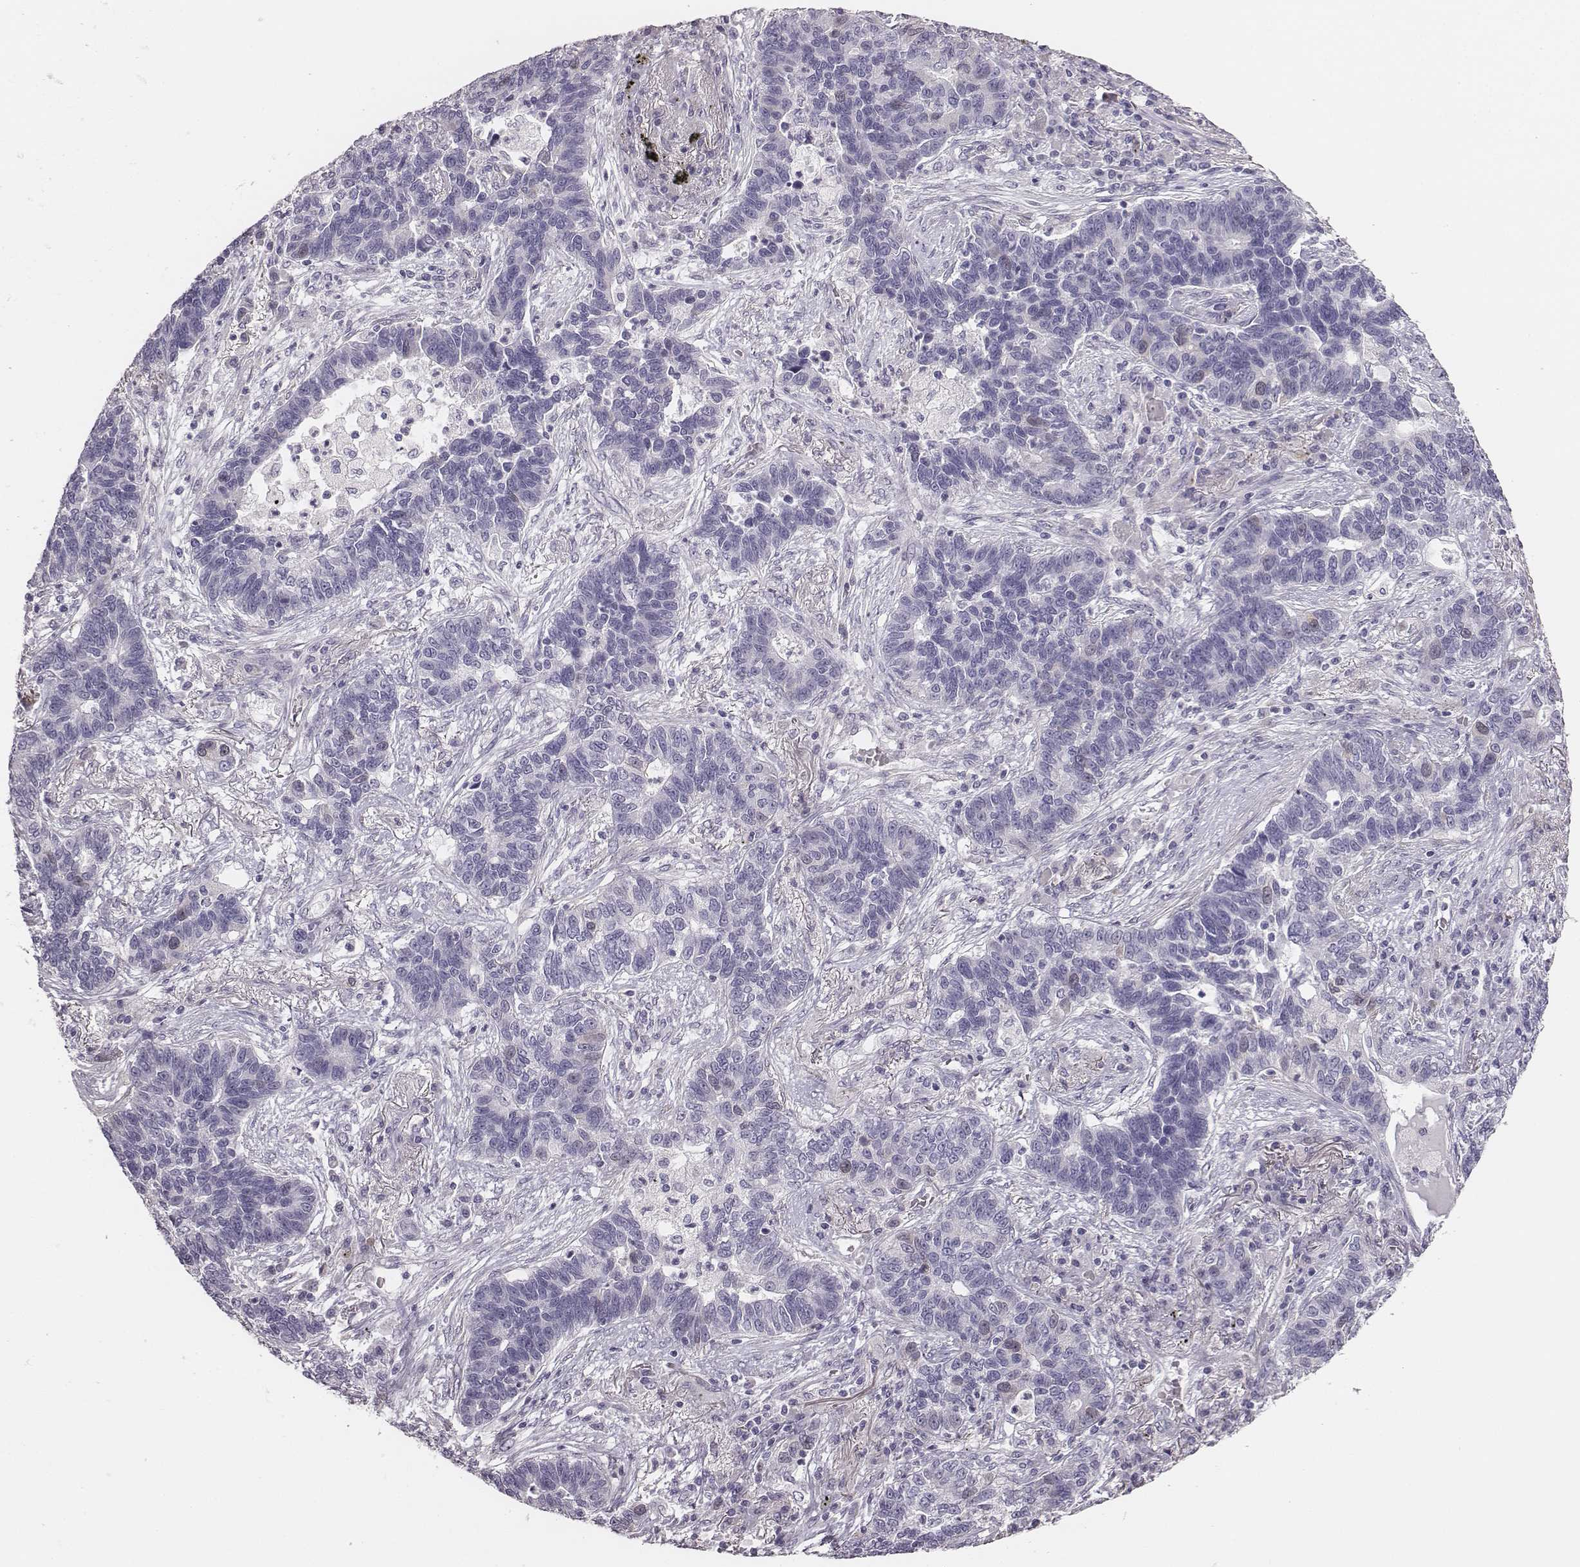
{"staining": {"intensity": "negative", "quantity": "none", "location": "none"}, "tissue": "lung cancer", "cell_type": "Tumor cells", "image_type": "cancer", "snomed": [{"axis": "morphology", "description": "Adenocarcinoma, NOS"}, {"axis": "topography", "description": "Lung"}], "caption": "Tumor cells are negative for protein expression in human adenocarcinoma (lung).", "gene": "PBK", "patient": {"sex": "female", "age": 57}}